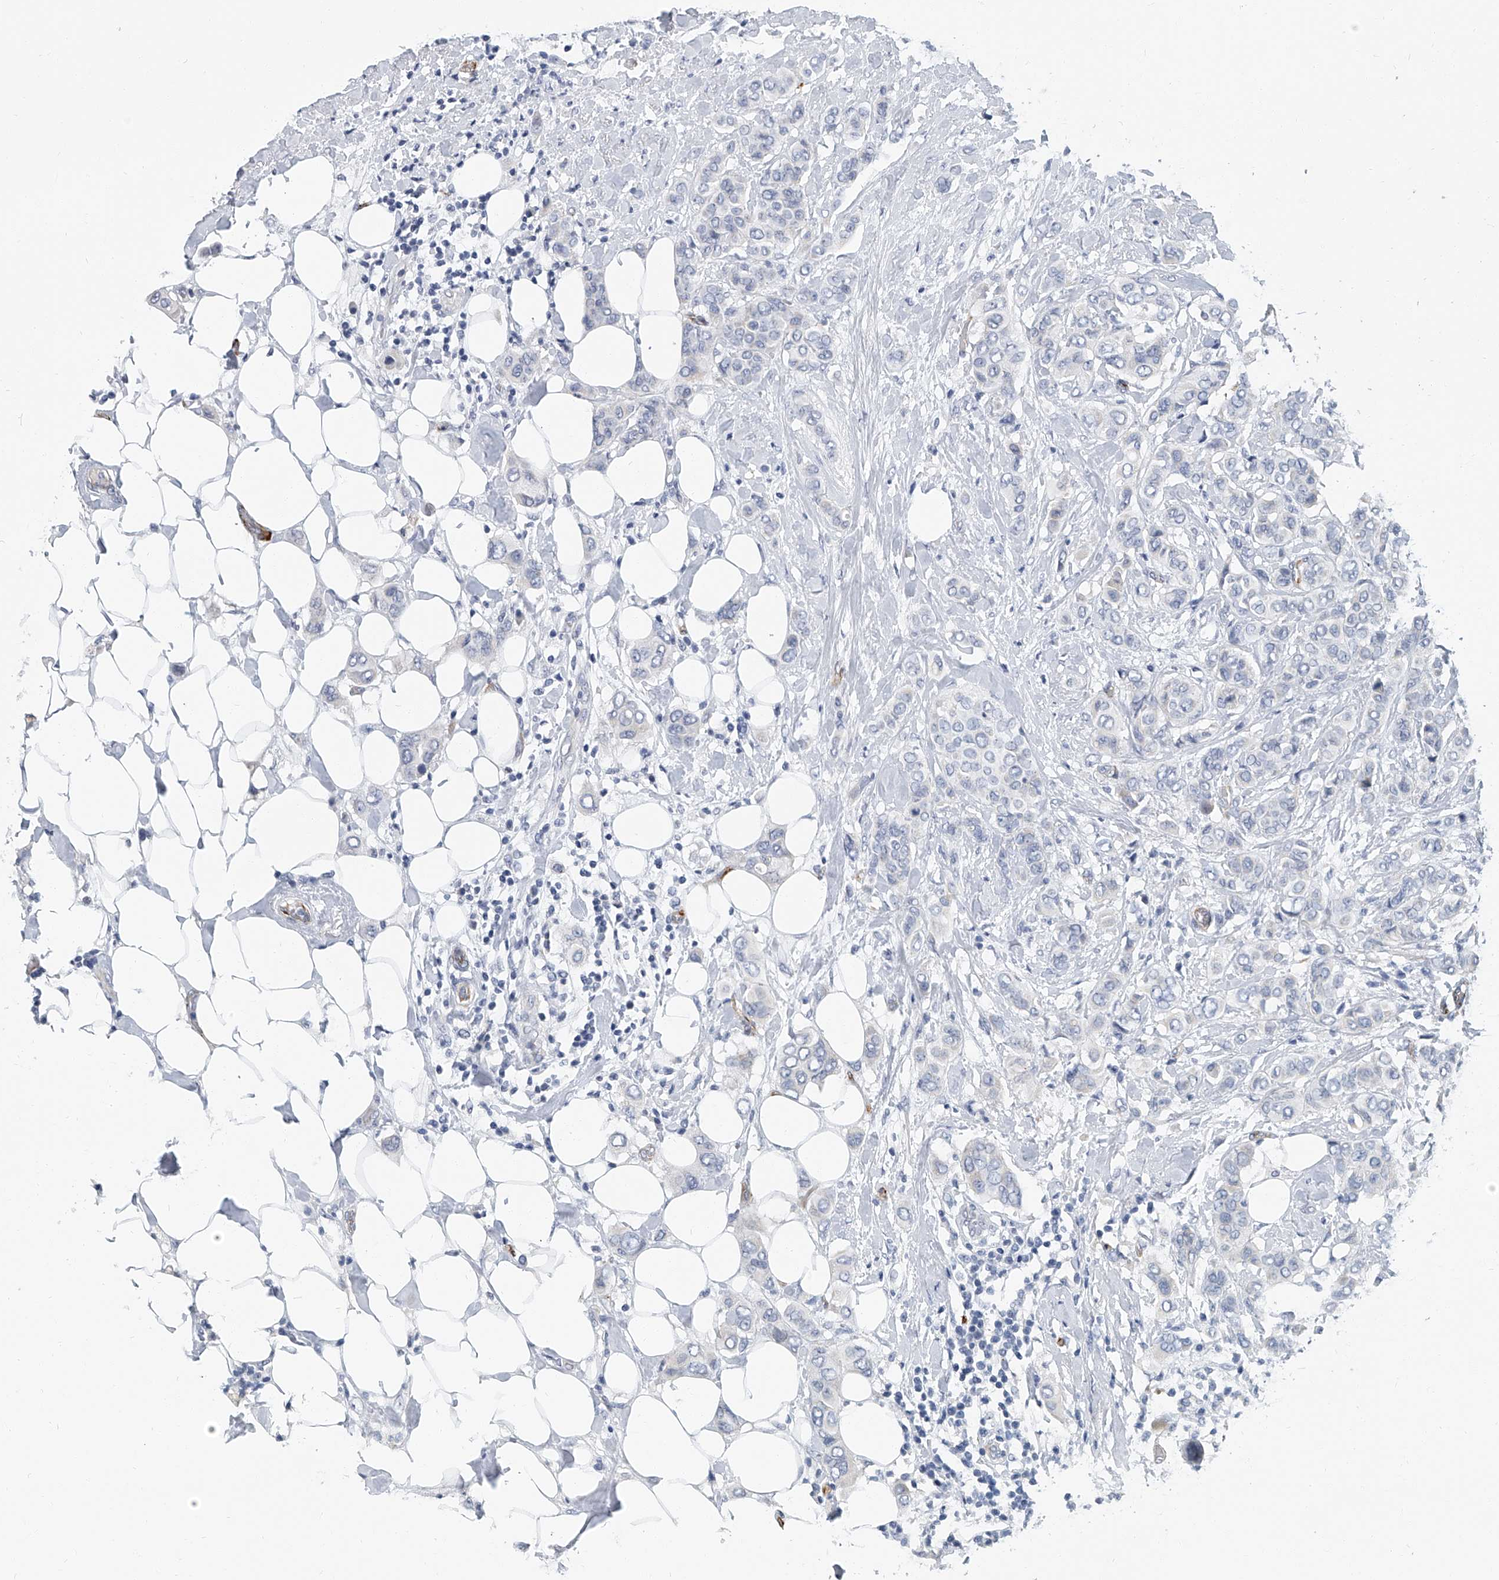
{"staining": {"intensity": "negative", "quantity": "none", "location": "none"}, "tissue": "breast cancer", "cell_type": "Tumor cells", "image_type": "cancer", "snomed": [{"axis": "morphology", "description": "Lobular carcinoma"}, {"axis": "topography", "description": "Breast"}], "caption": "Immunohistochemical staining of breast cancer demonstrates no significant expression in tumor cells. (DAB (3,3'-diaminobenzidine) immunohistochemistry with hematoxylin counter stain).", "gene": "KIRREL1", "patient": {"sex": "female", "age": 51}}